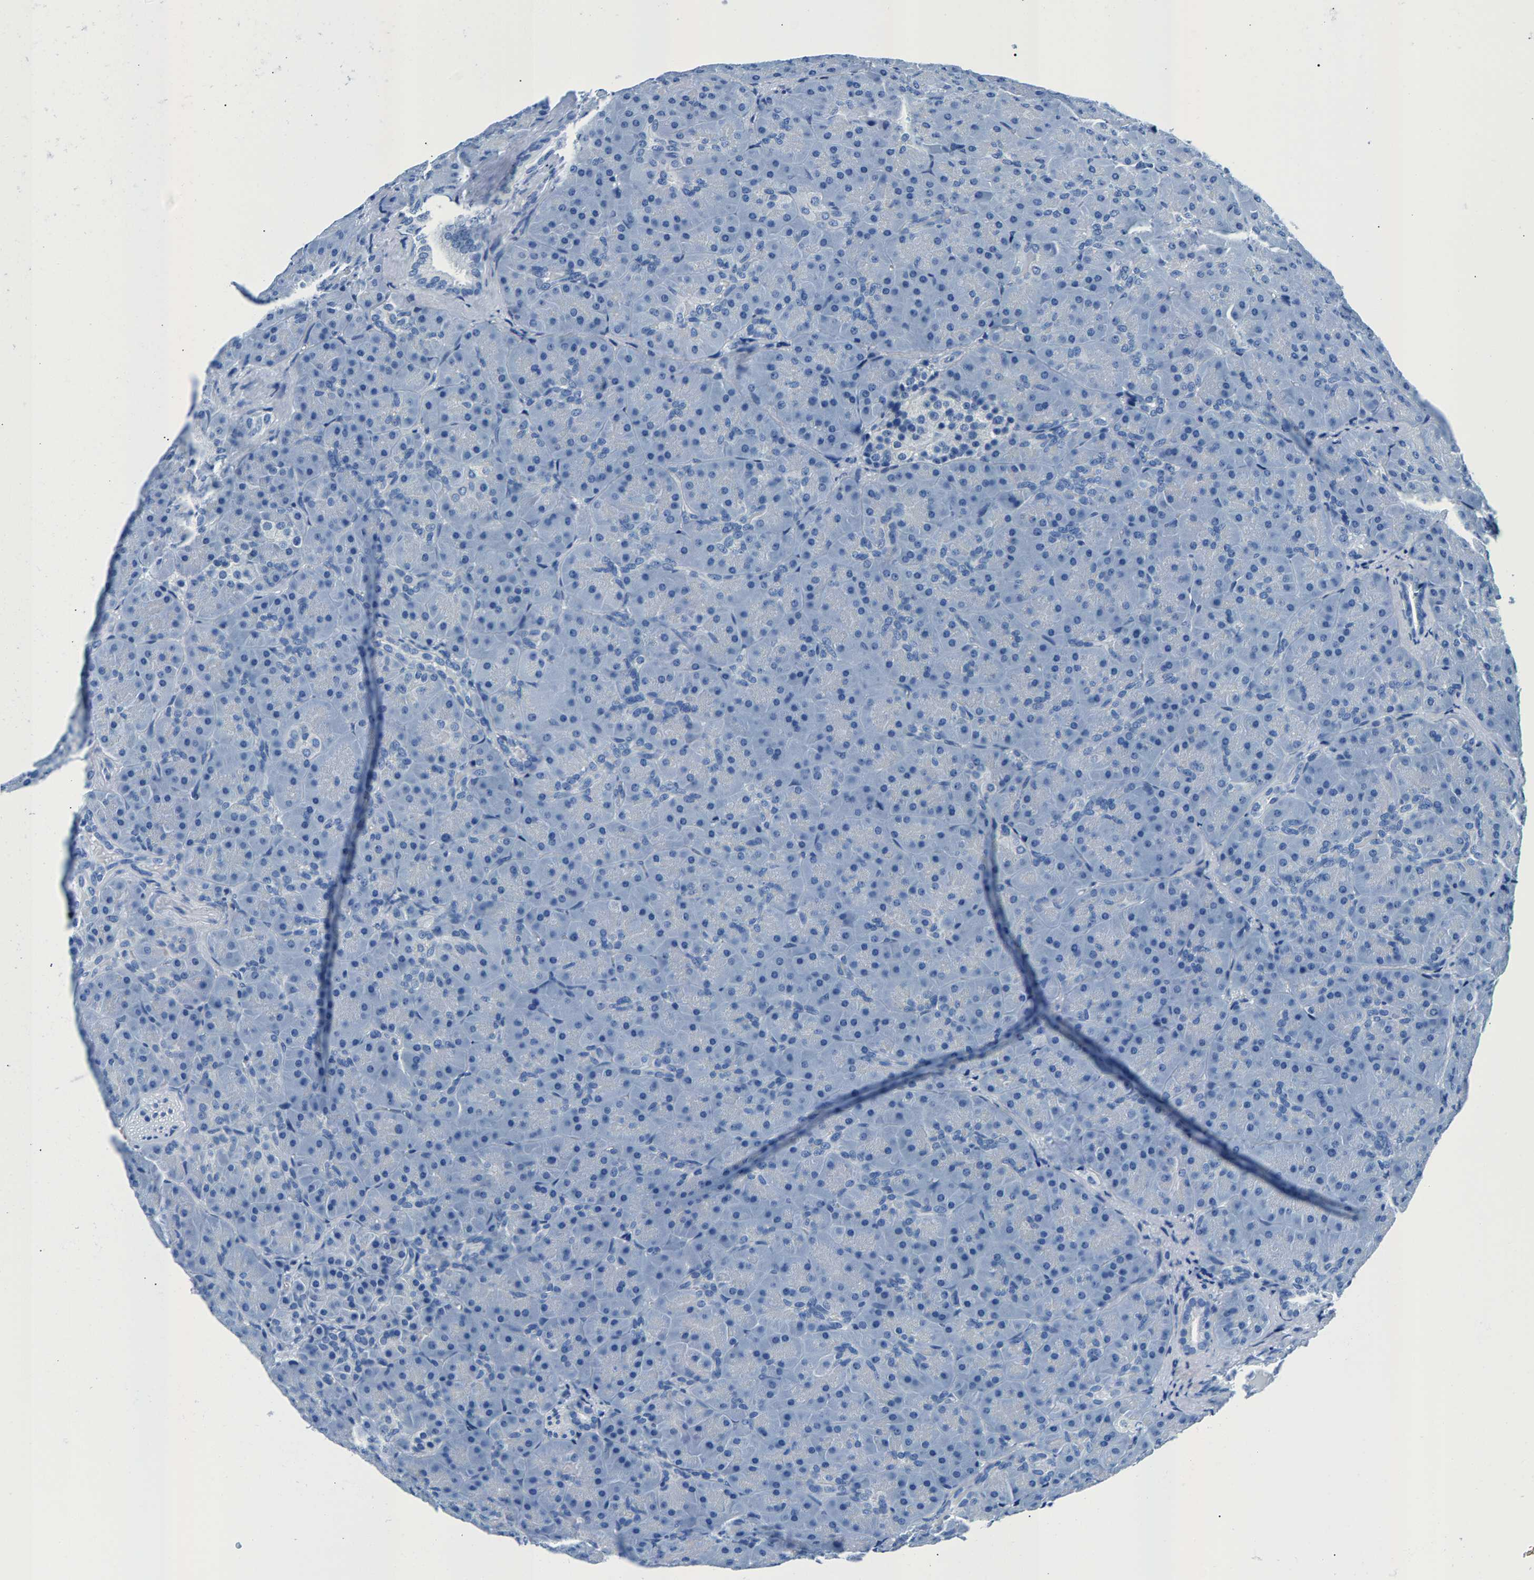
{"staining": {"intensity": "negative", "quantity": "none", "location": "none"}, "tissue": "pancreas", "cell_type": "Exocrine glandular cells", "image_type": "normal", "snomed": [{"axis": "morphology", "description": "Normal tissue, NOS"}, {"axis": "topography", "description": "Pancreas"}], "caption": "Exocrine glandular cells show no significant protein staining in unremarkable pancreas.", "gene": "CPS1", "patient": {"sex": "male", "age": 66}}